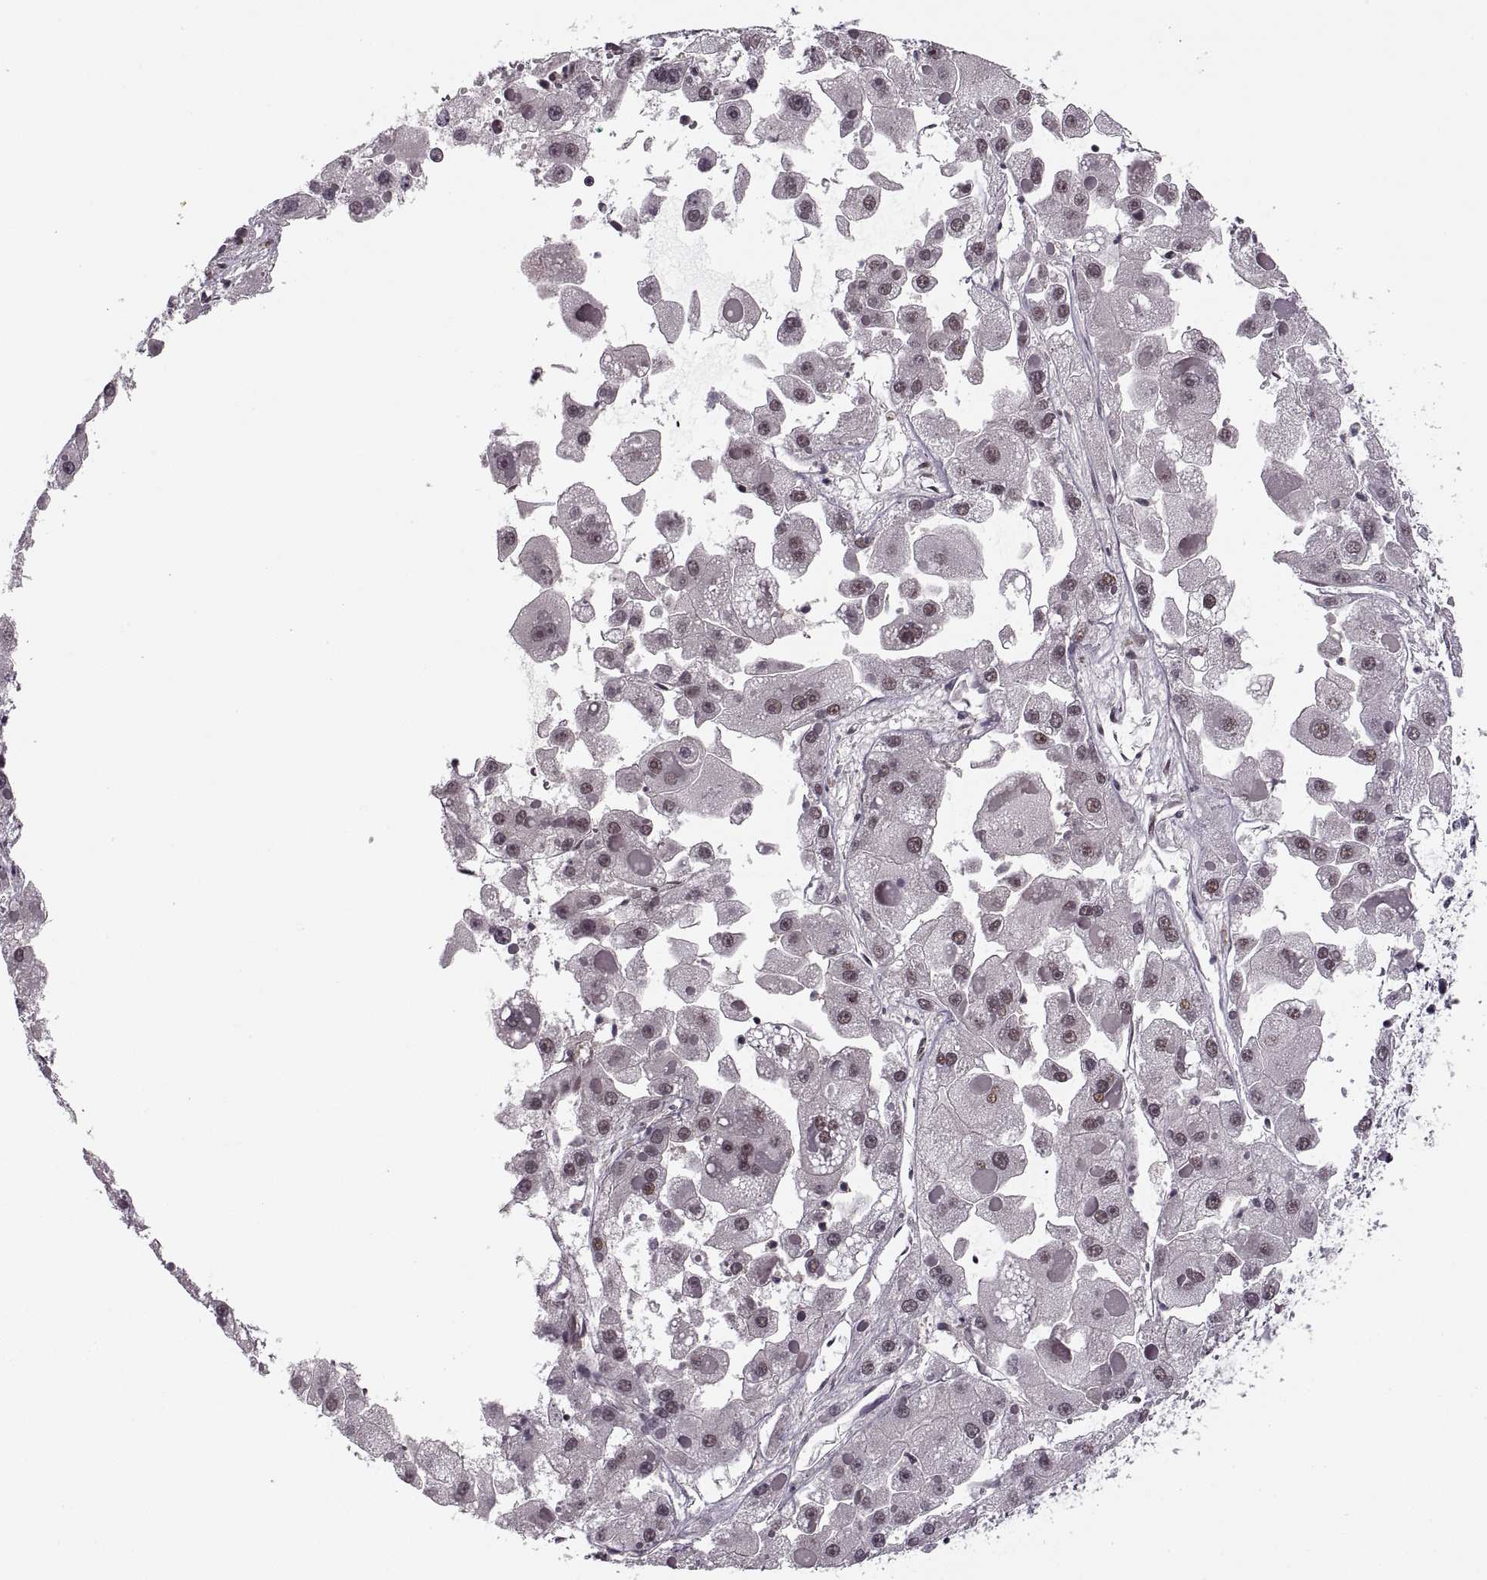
{"staining": {"intensity": "weak", "quantity": "25%-75%", "location": "nuclear"}, "tissue": "liver cancer", "cell_type": "Tumor cells", "image_type": "cancer", "snomed": [{"axis": "morphology", "description": "Carcinoma, Hepatocellular, NOS"}, {"axis": "topography", "description": "Liver"}], "caption": "A brown stain shows weak nuclear expression of a protein in liver cancer tumor cells. The staining was performed using DAB (3,3'-diaminobenzidine), with brown indicating positive protein expression. Nuclei are stained blue with hematoxylin.", "gene": "LUZP2", "patient": {"sex": "female", "age": 73}}